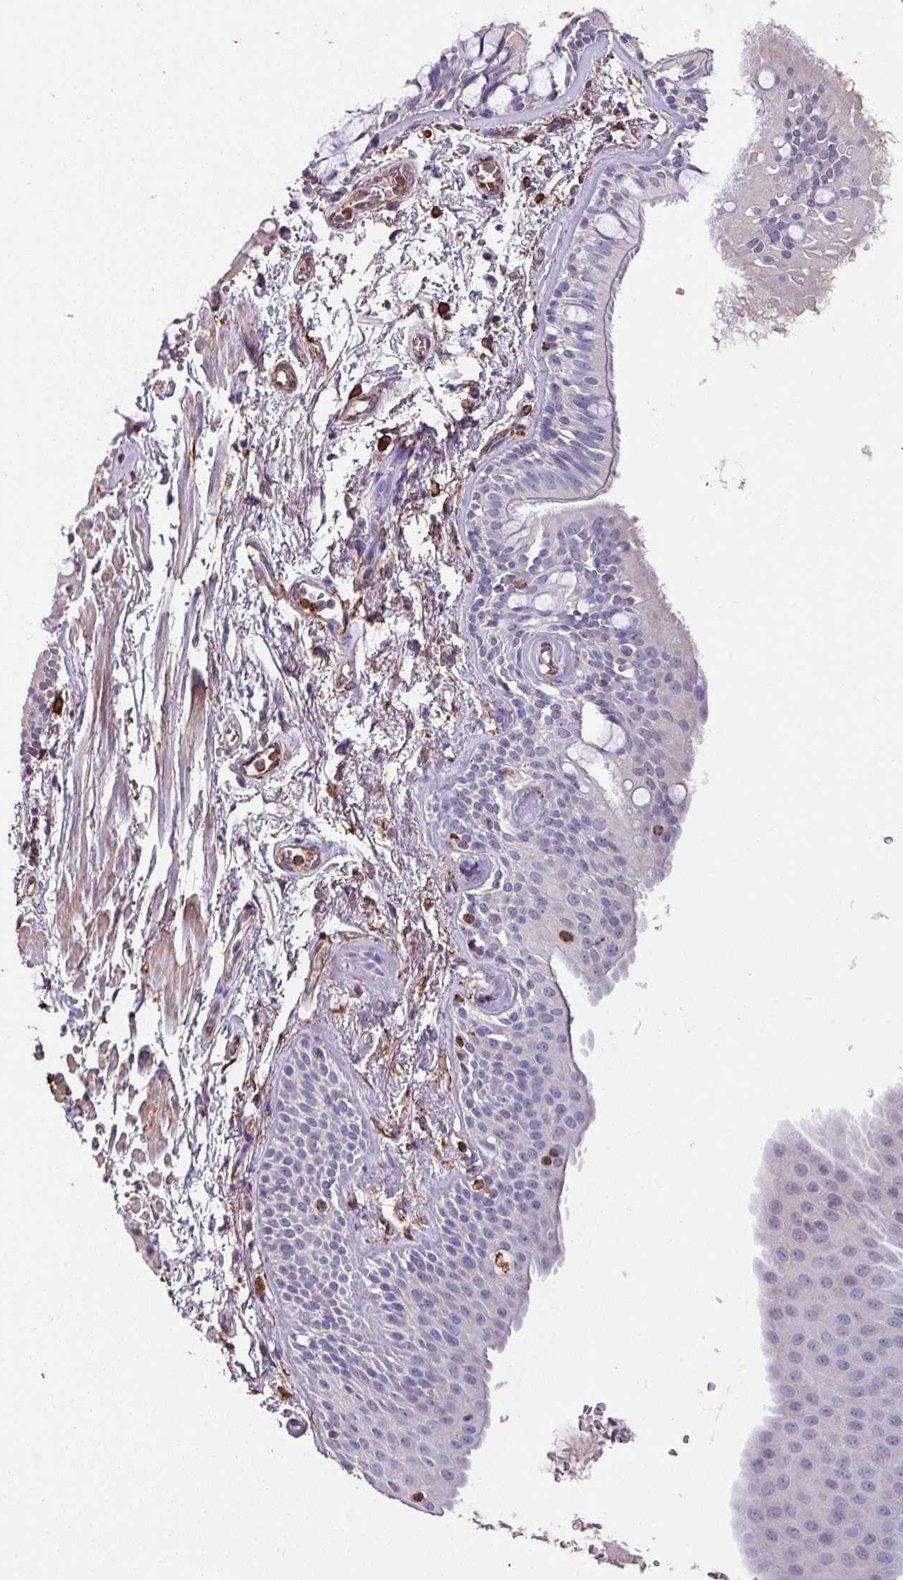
{"staining": {"intensity": "negative", "quantity": "none", "location": "none"}, "tissue": "bronchus", "cell_type": "Respiratory epithelial cells", "image_type": "normal", "snomed": [{"axis": "morphology", "description": "Normal tissue, NOS"}, {"axis": "topography", "description": "Bronchus"}], "caption": "Immunohistochemical staining of unremarkable bronchus reveals no significant expression in respiratory epithelial cells.", "gene": "ZNF280C", "patient": {"sex": "male", "age": 70}}